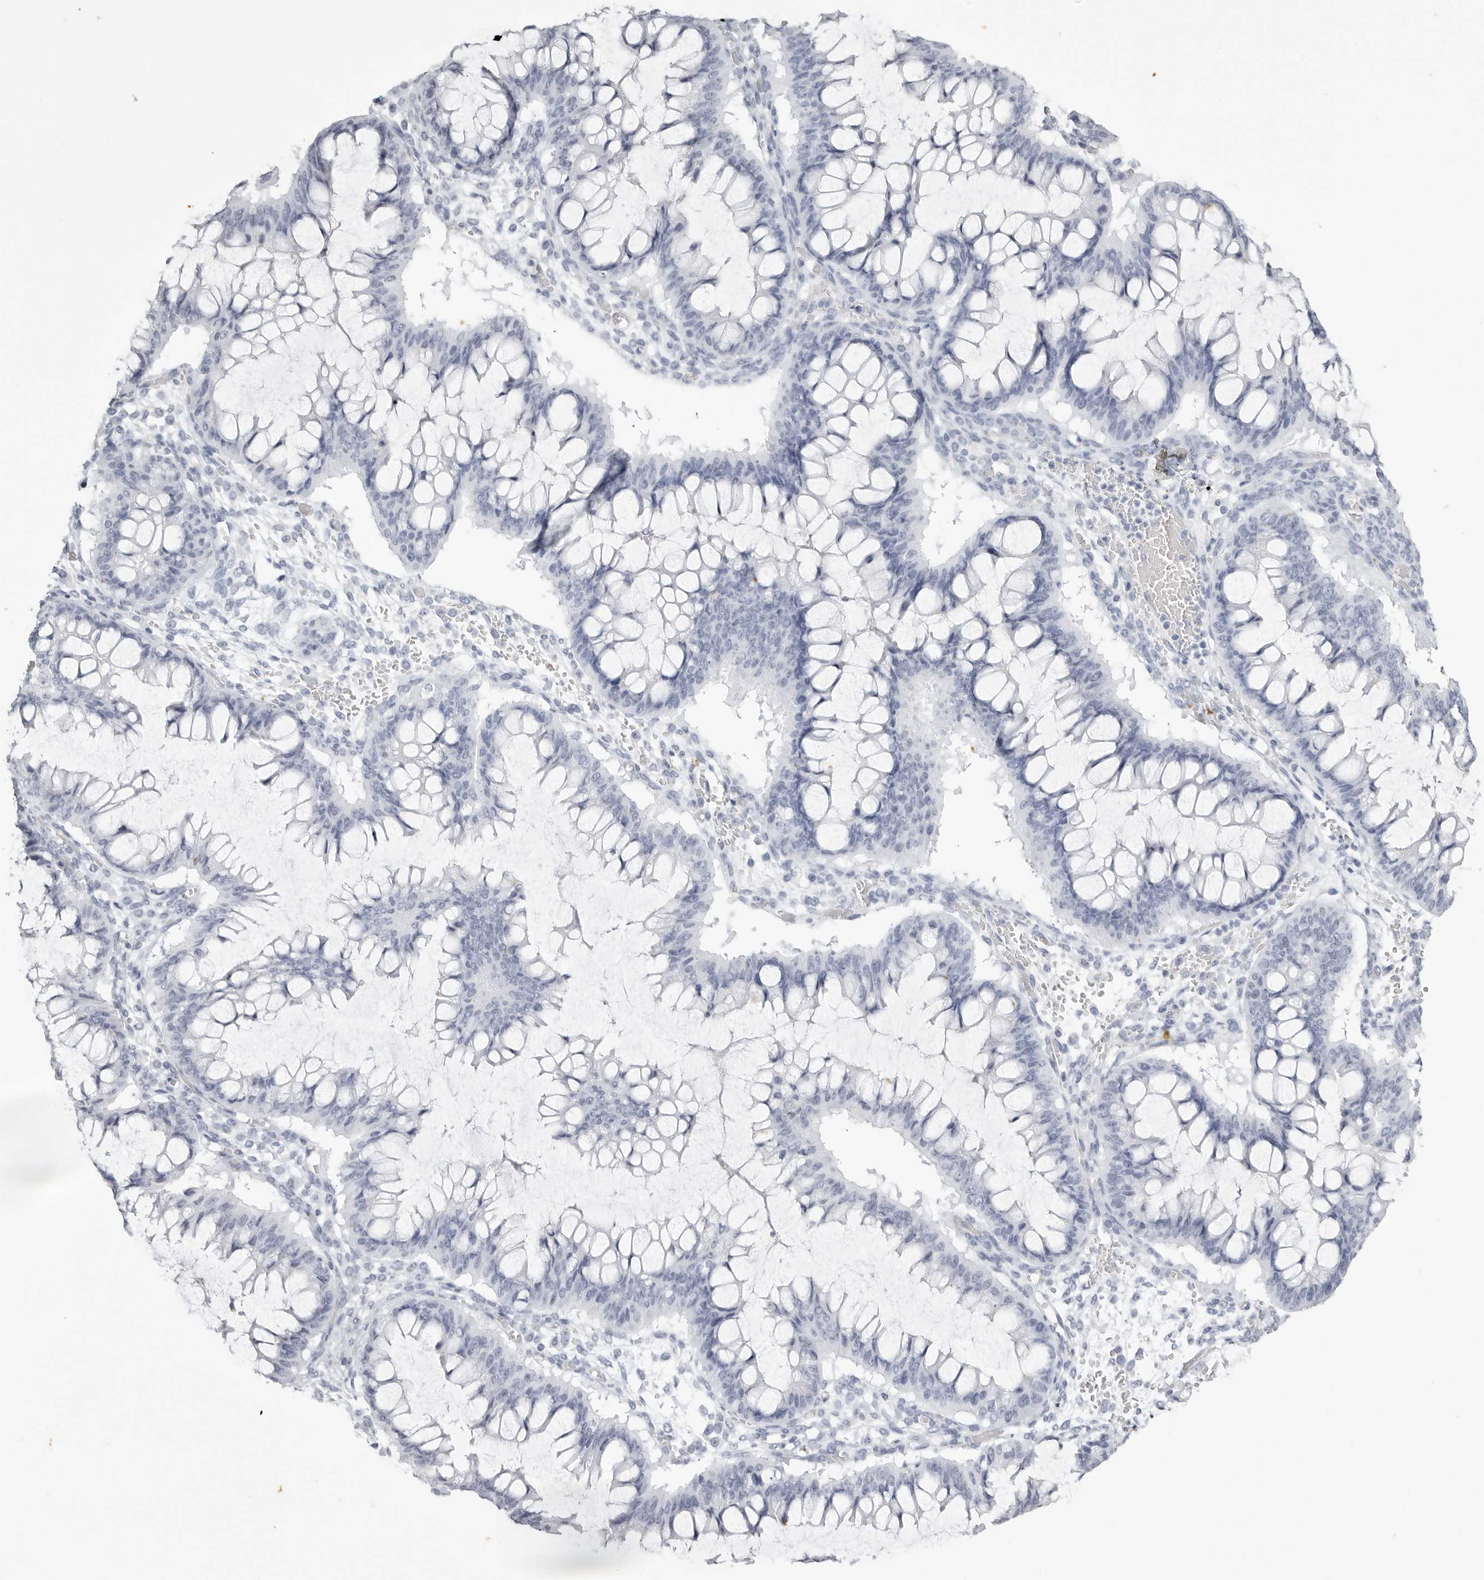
{"staining": {"intensity": "negative", "quantity": "none", "location": "none"}, "tissue": "ovarian cancer", "cell_type": "Tumor cells", "image_type": "cancer", "snomed": [{"axis": "morphology", "description": "Cystadenocarcinoma, mucinous, NOS"}, {"axis": "topography", "description": "Ovary"}], "caption": "Human ovarian cancer (mucinous cystadenocarcinoma) stained for a protein using immunohistochemistry exhibits no staining in tumor cells.", "gene": "KLK9", "patient": {"sex": "female", "age": 73}}